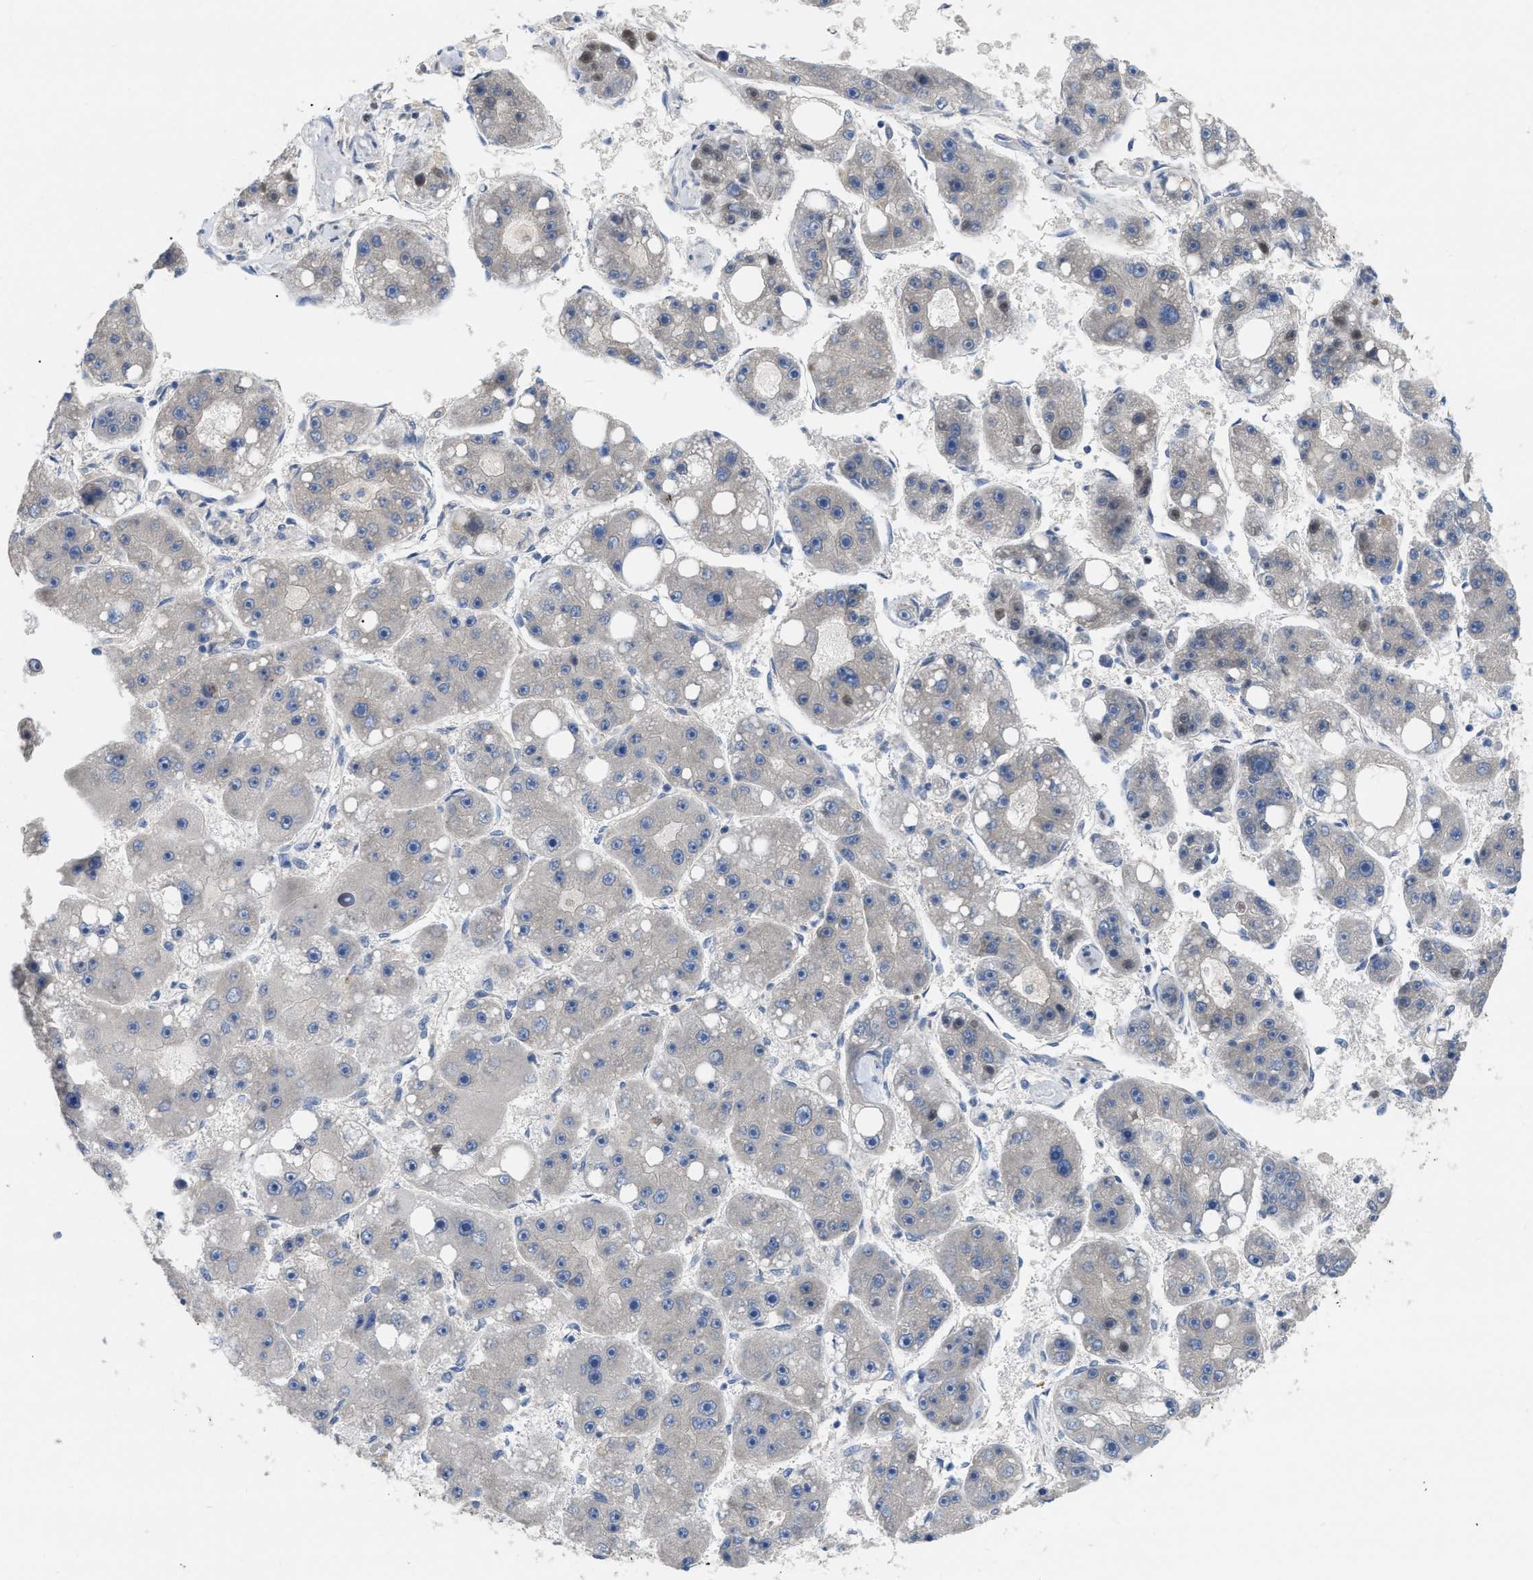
{"staining": {"intensity": "negative", "quantity": "none", "location": "none"}, "tissue": "liver cancer", "cell_type": "Tumor cells", "image_type": "cancer", "snomed": [{"axis": "morphology", "description": "Carcinoma, Hepatocellular, NOS"}, {"axis": "topography", "description": "Liver"}], "caption": "This is a photomicrograph of immunohistochemistry (IHC) staining of liver cancer, which shows no positivity in tumor cells.", "gene": "DHX58", "patient": {"sex": "female", "age": 61}}